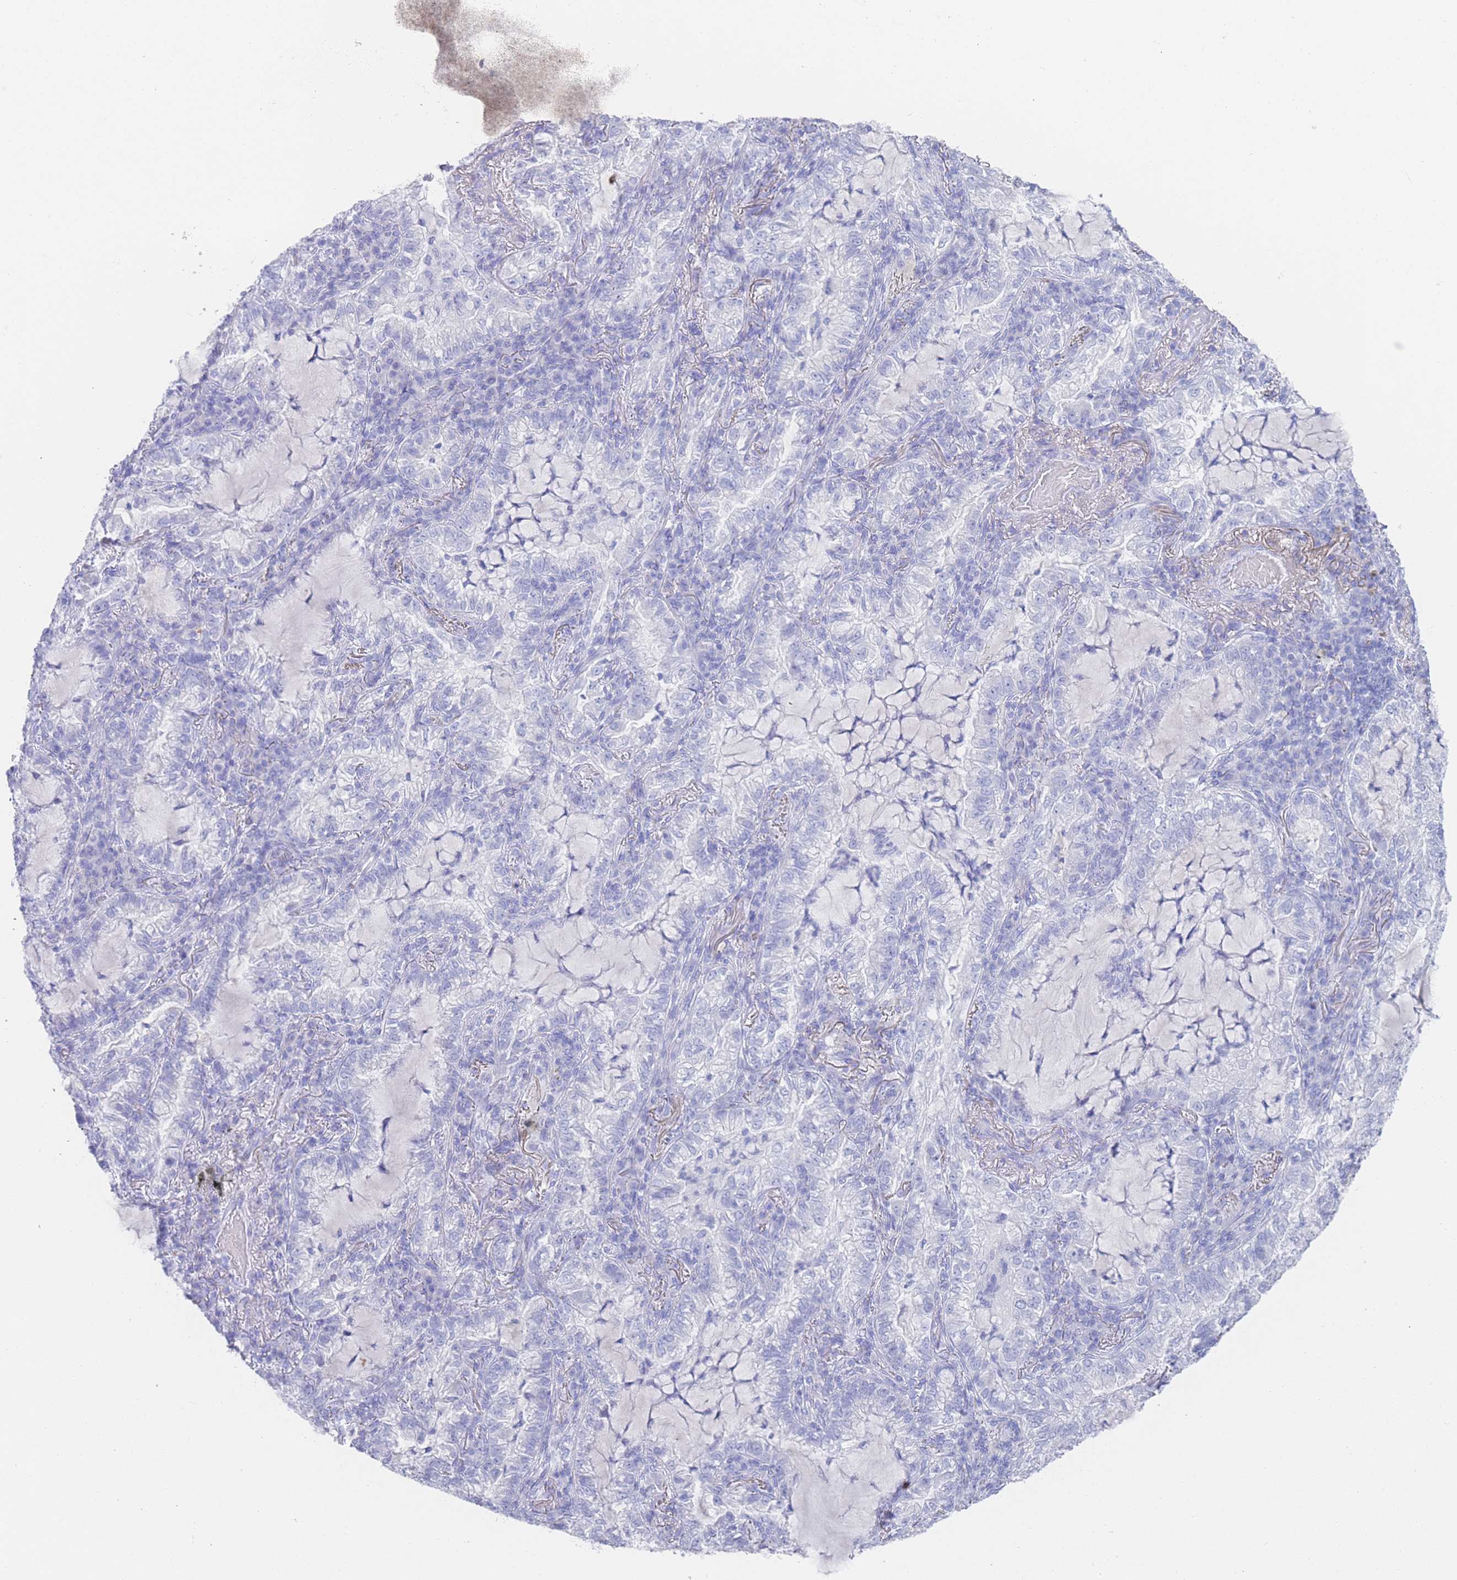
{"staining": {"intensity": "negative", "quantity": "none", "location": "none"}, "tissue": "lung cancer", "cell_type": "Tumor cells", "image_type": "cancer", "snomed": [{"axis": "morphology", "description": "Adenocarcinoma, NOS"}, {"axis": "topography", "description": "Lung"}], "caption": "Immunohistochemistry (IHC) micrograph of neoplastic tissue: human lung cancer stained with DAB exhibits no significant protein expression in tumor cells. (DAB IHC, high magnification).", "gene": "LRRC37A", "patient": {"sex": "female", "age": 73}}